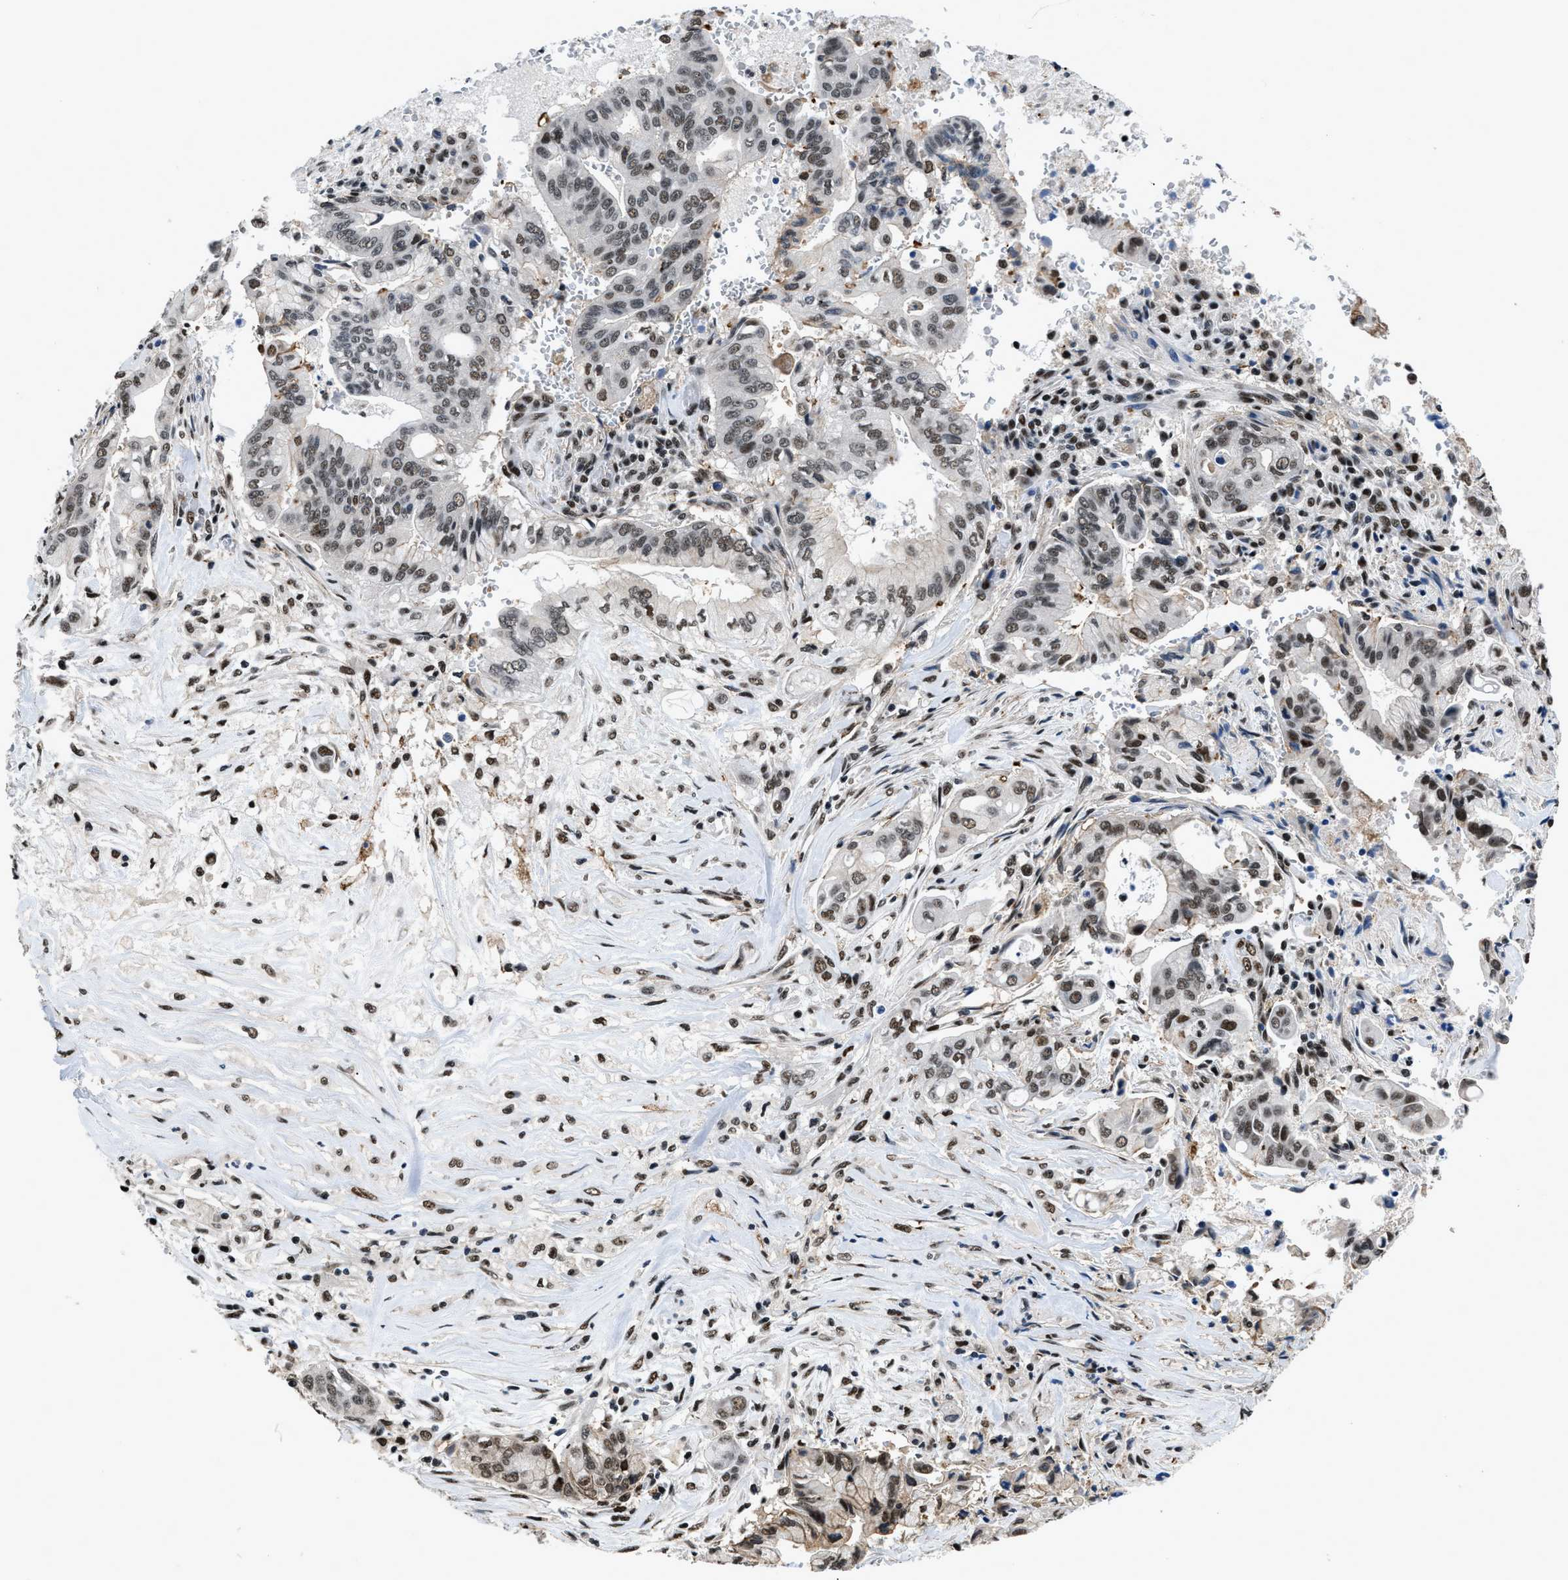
{"staining": {"intensity": "moderate", "quantity": "25%-75%", "location": "nuclear"}, "tissue": "pancreatic cancer", "cell_type": "Tumor cells", "image_type": "cancer", "snomed": [{"axis": "morphology", "description": "Adenocarcinoma, NOS"}, {"axis": "topography", "description": "Pancreas"}], "caption": "Adenocarcinoma (pancreatic) tissue shows moderate nuclear positivity in about 25%-75% of tumor cells Immunohistochemistry (ihc) stains the protein in brown and the nuclei are stained blue.", "gene": "HNRNPH2", "patient": {"sex": "female", "age": 73}}